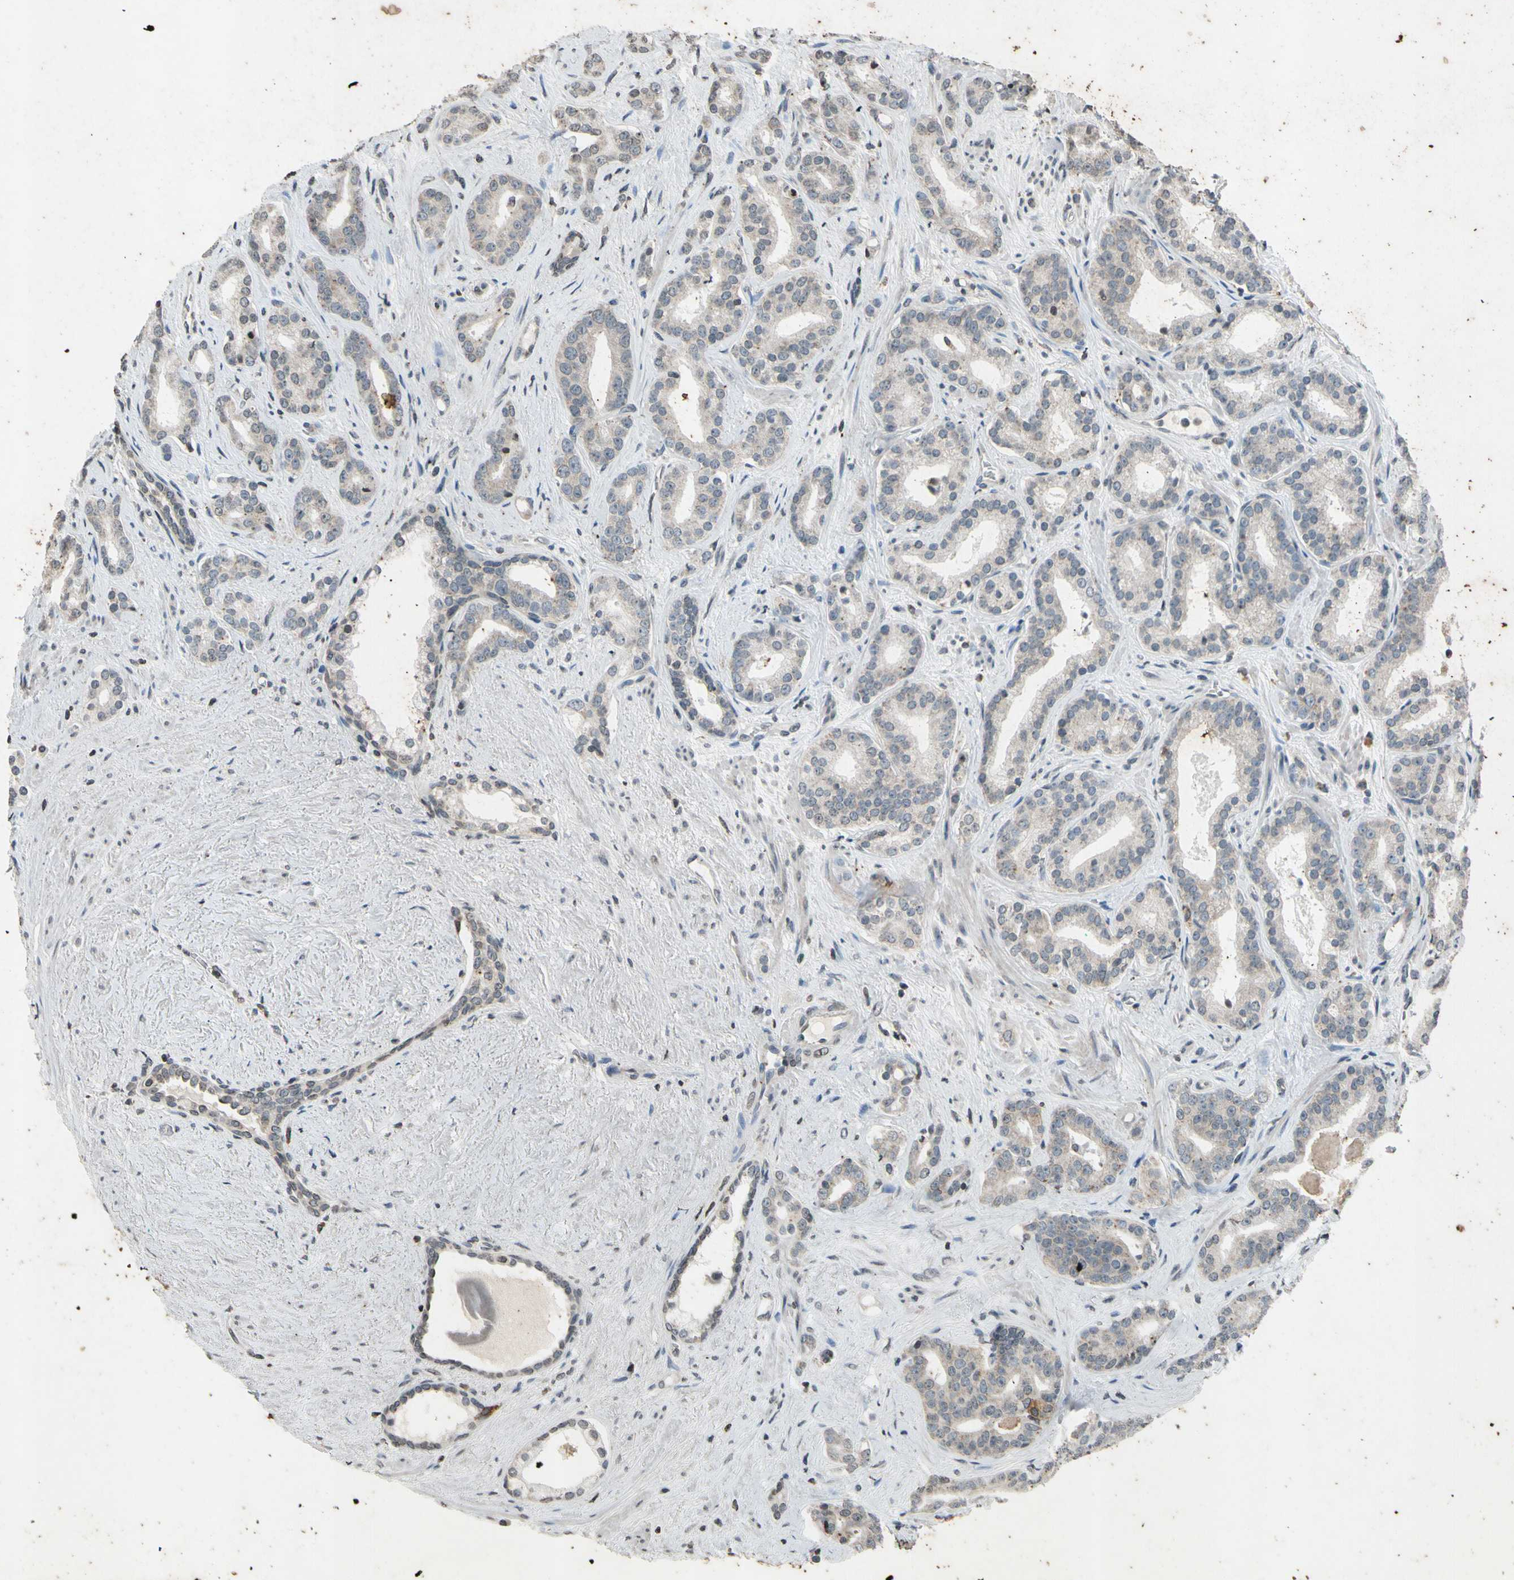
{"staining": {"intensity": "weak", "quantity": ">75%", "location": "cytoplasmic/membranous"}, "tissue": "prostate cancer", "cell_type": "Tumor cells", "image_type": "cancer", "snomed": [{"axis": "morphology", "description": "Adenocarcinoma, Low grade"}, {"axis": "topography", "description": "Prostate"}], "caption": "Immunohistochemical staining of human prostate cancer demonstrates weak cytoplasmic/membranous protein staining in approximately >75% of tumor cells.", "gene": "CLDN11", "patient": {"sex": "male", "age": 63}}